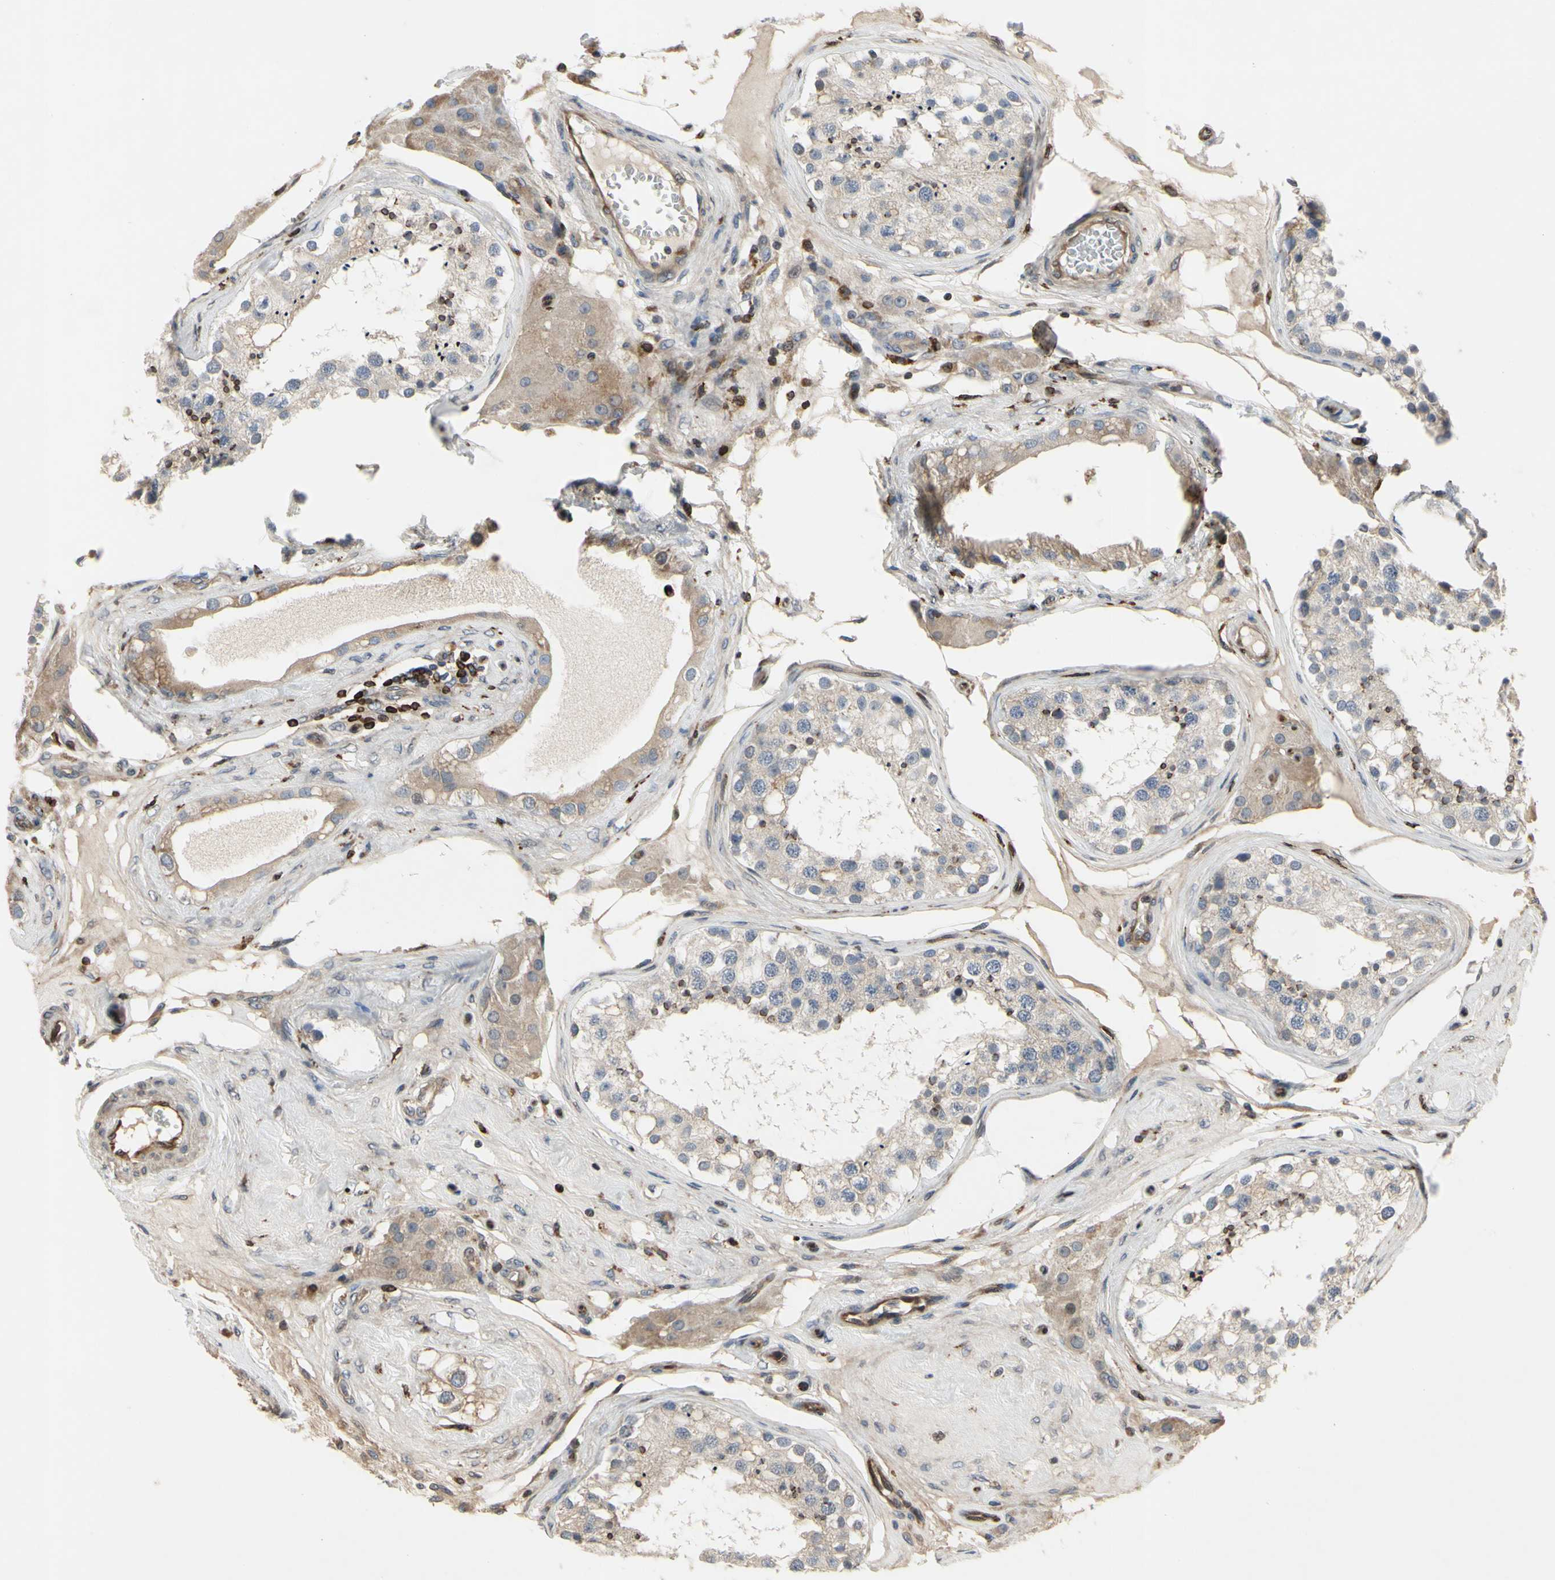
{"staining": {"intensity": "negative", "quantity": "none", "location": "none"}, "tissue": "testis", "cell_type": "Cells in seminiferous ducts", "image_type": "normal", "snomed": [{"axis": "morphology", "description": "Normal tissue, NOS"}, {"axis": "topography", "description": "Testis"}], "caption": "The histopathology image shows no staining of cells in seminiferous ducts in benign testis.", "gene": "PLXNA2", "patient": {"sex": "male", "age": 68}}